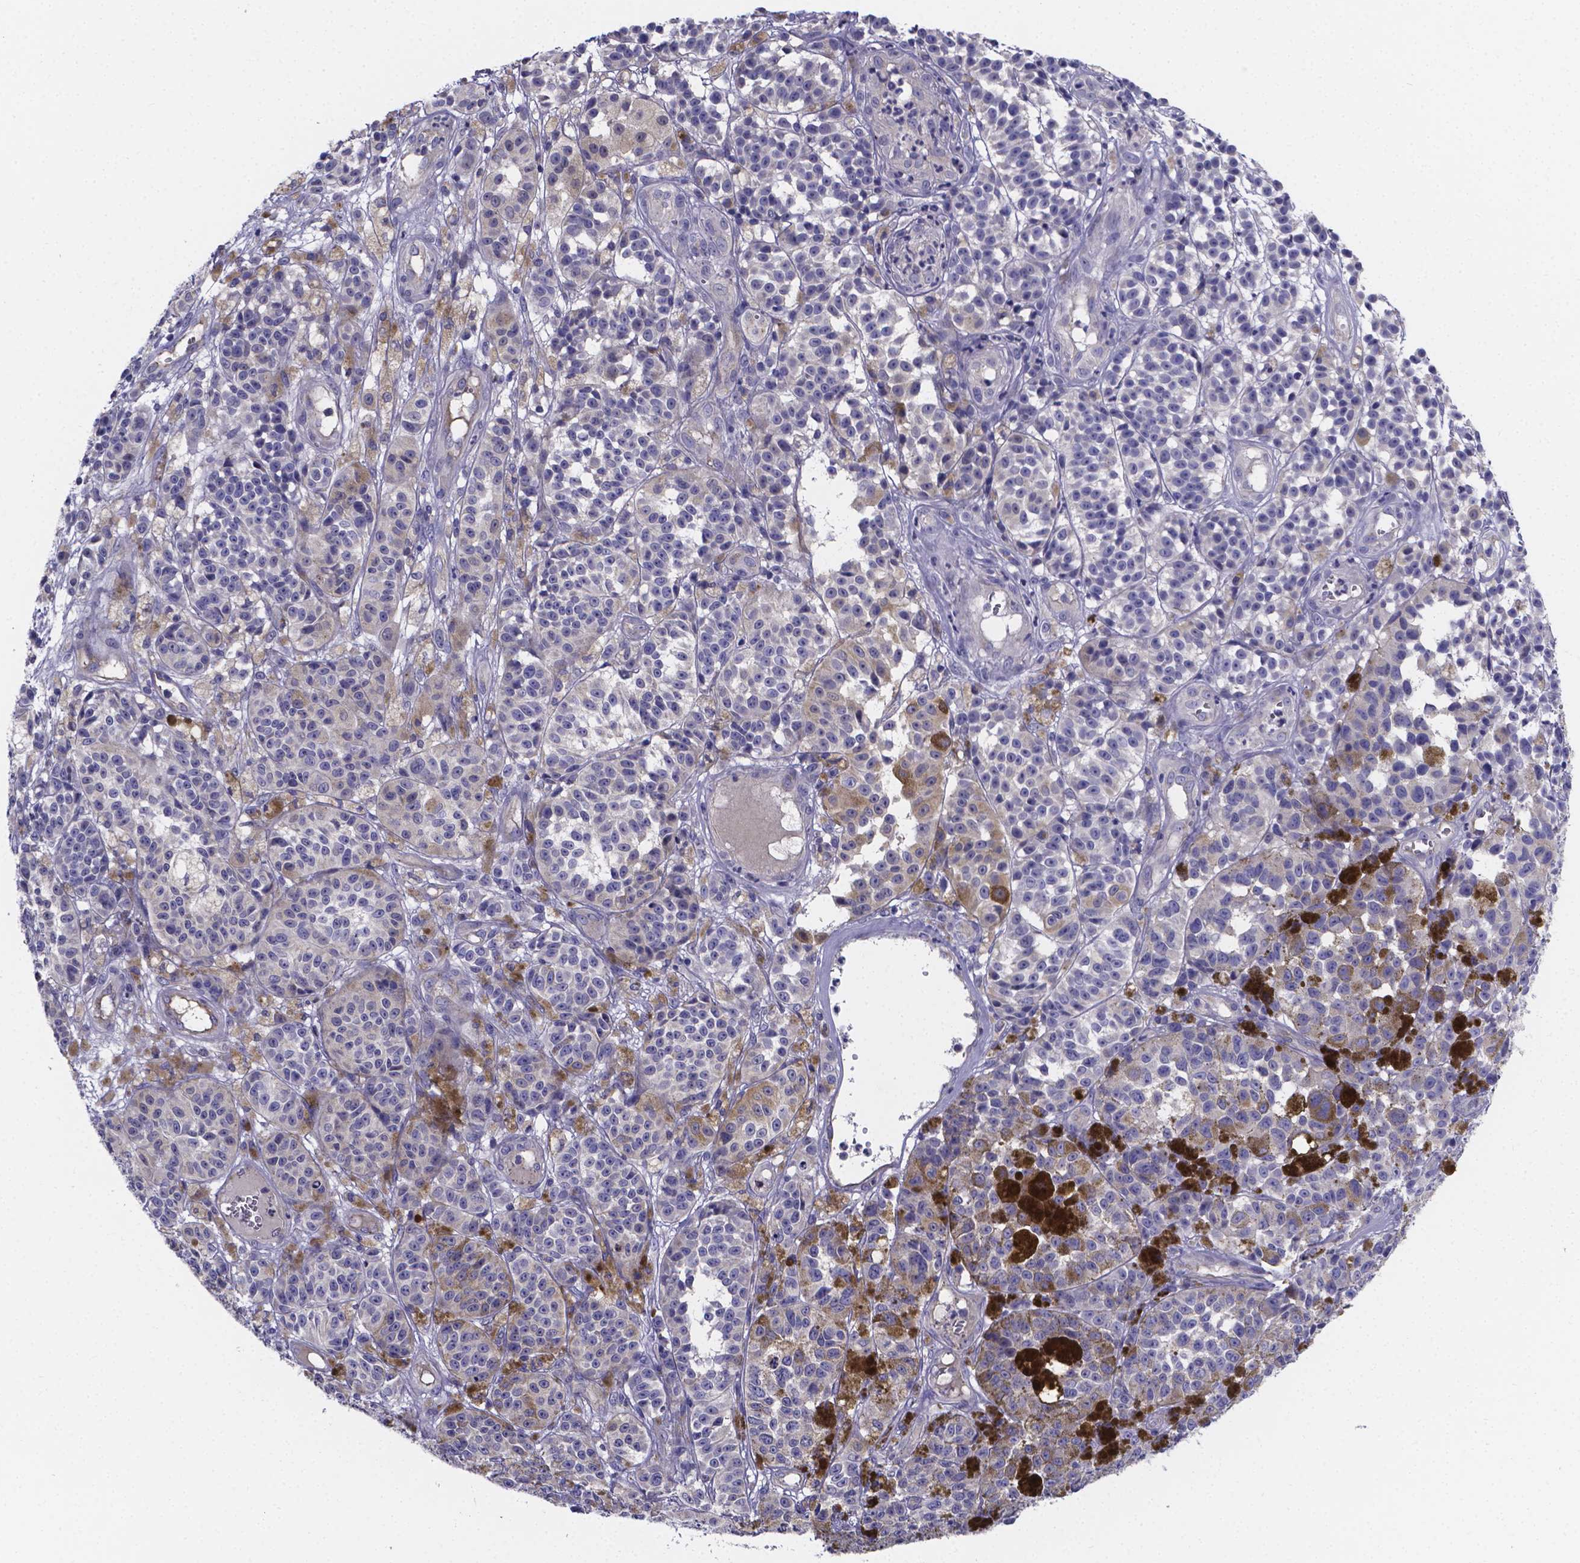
{"staining": {"intensity": "negative", "quantity": "none", "location": "none"}, "tissue": "melanoma", "cell_type": "Tumor cells", "image_type": "cancer", "snomed": [{"axis": "morphology", "description": "Malignant melanoma, NOS"}, {"axis": "topography", "description": "Skin"}], "caption": "An immunohistochemistry histopathology image of malignant melanoma is shown. There is no staining in tumor cells of malignant melanoma. (DAB (3,3'-diaminobenzidine) immunohistochemistry (IHC), high magnification).", "gene": "SFRP4", "patient": {"sex": "female", "age": 58}}